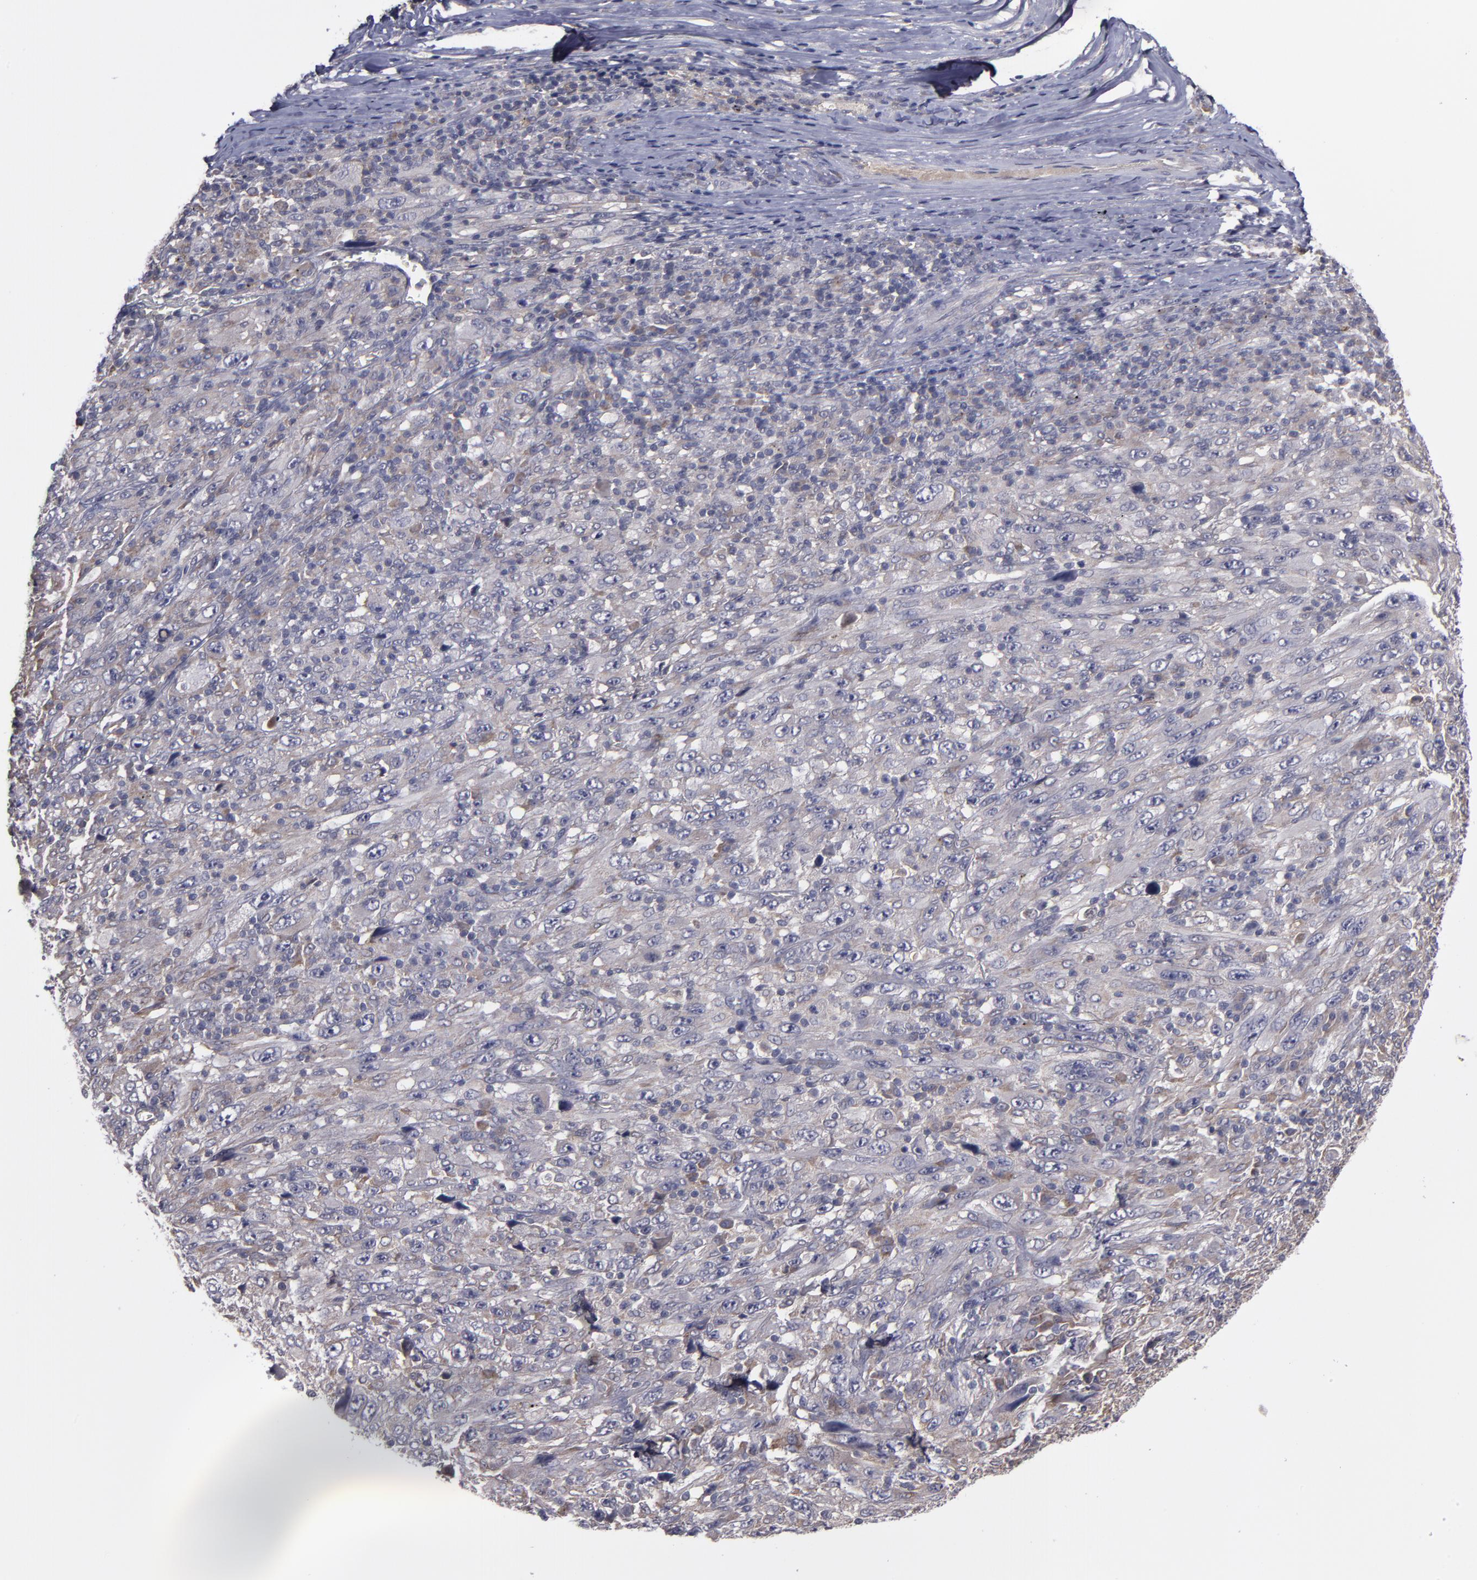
{"staining": {"intensity": "negative", "quantity": "none", "location": "none"}, "tissue": "melanoma", "cell_type": "Tumor cells", "image_type": "cancer", "snomed": [{"axis": "morphology", "description": "Malignant melanoma, Metastatic site"}, {"axis": "topography", "description": "Skin"}], "caption": "Protein analysis of malignant melanoma (metastatic site) demonstrates no significant staining in tumor cells.", "gene": "MMP11", "patient": {"sex": "female", "age": 56}}